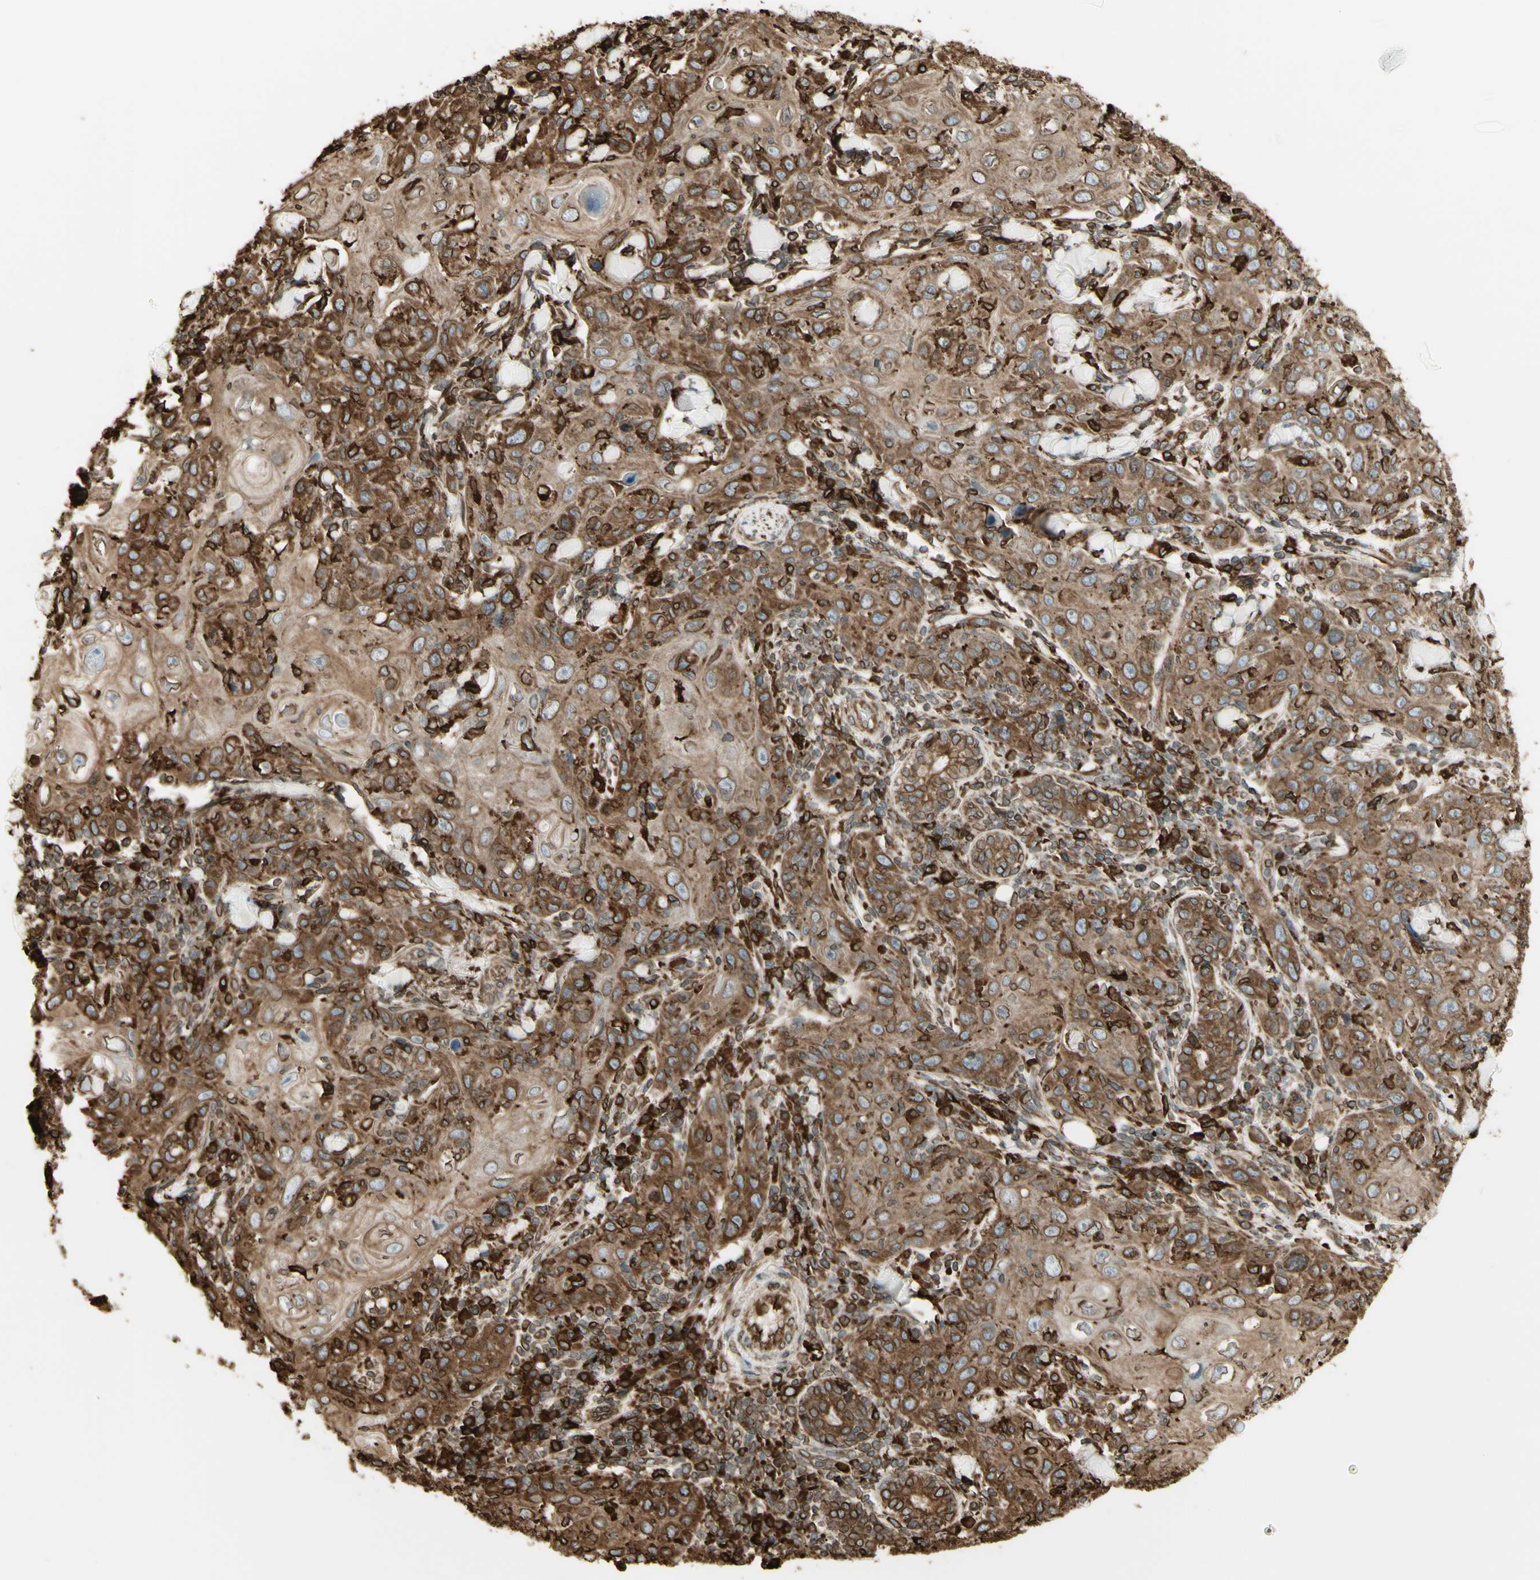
{"staining": {"intensity": "moderate", "quantity": ">75%", "location": "cytoplasmic/membranous"}, "tissue": "skin cancer", "cell_type": "Tumor cells", "image_type": "cancer", "snomed": [{"axis": "morphology", "description": "Squamous cell carcinoma, NOS"}, {"axis": "topography", "description": "Skin"}], "caption": "This is a micrograph of IHC staining of skin cancer, which shows moderate expression in the cytoplasmic/membranous of tumor cells.", "gene": "CANX", "patient": {"sex": "female", "age": 88}}